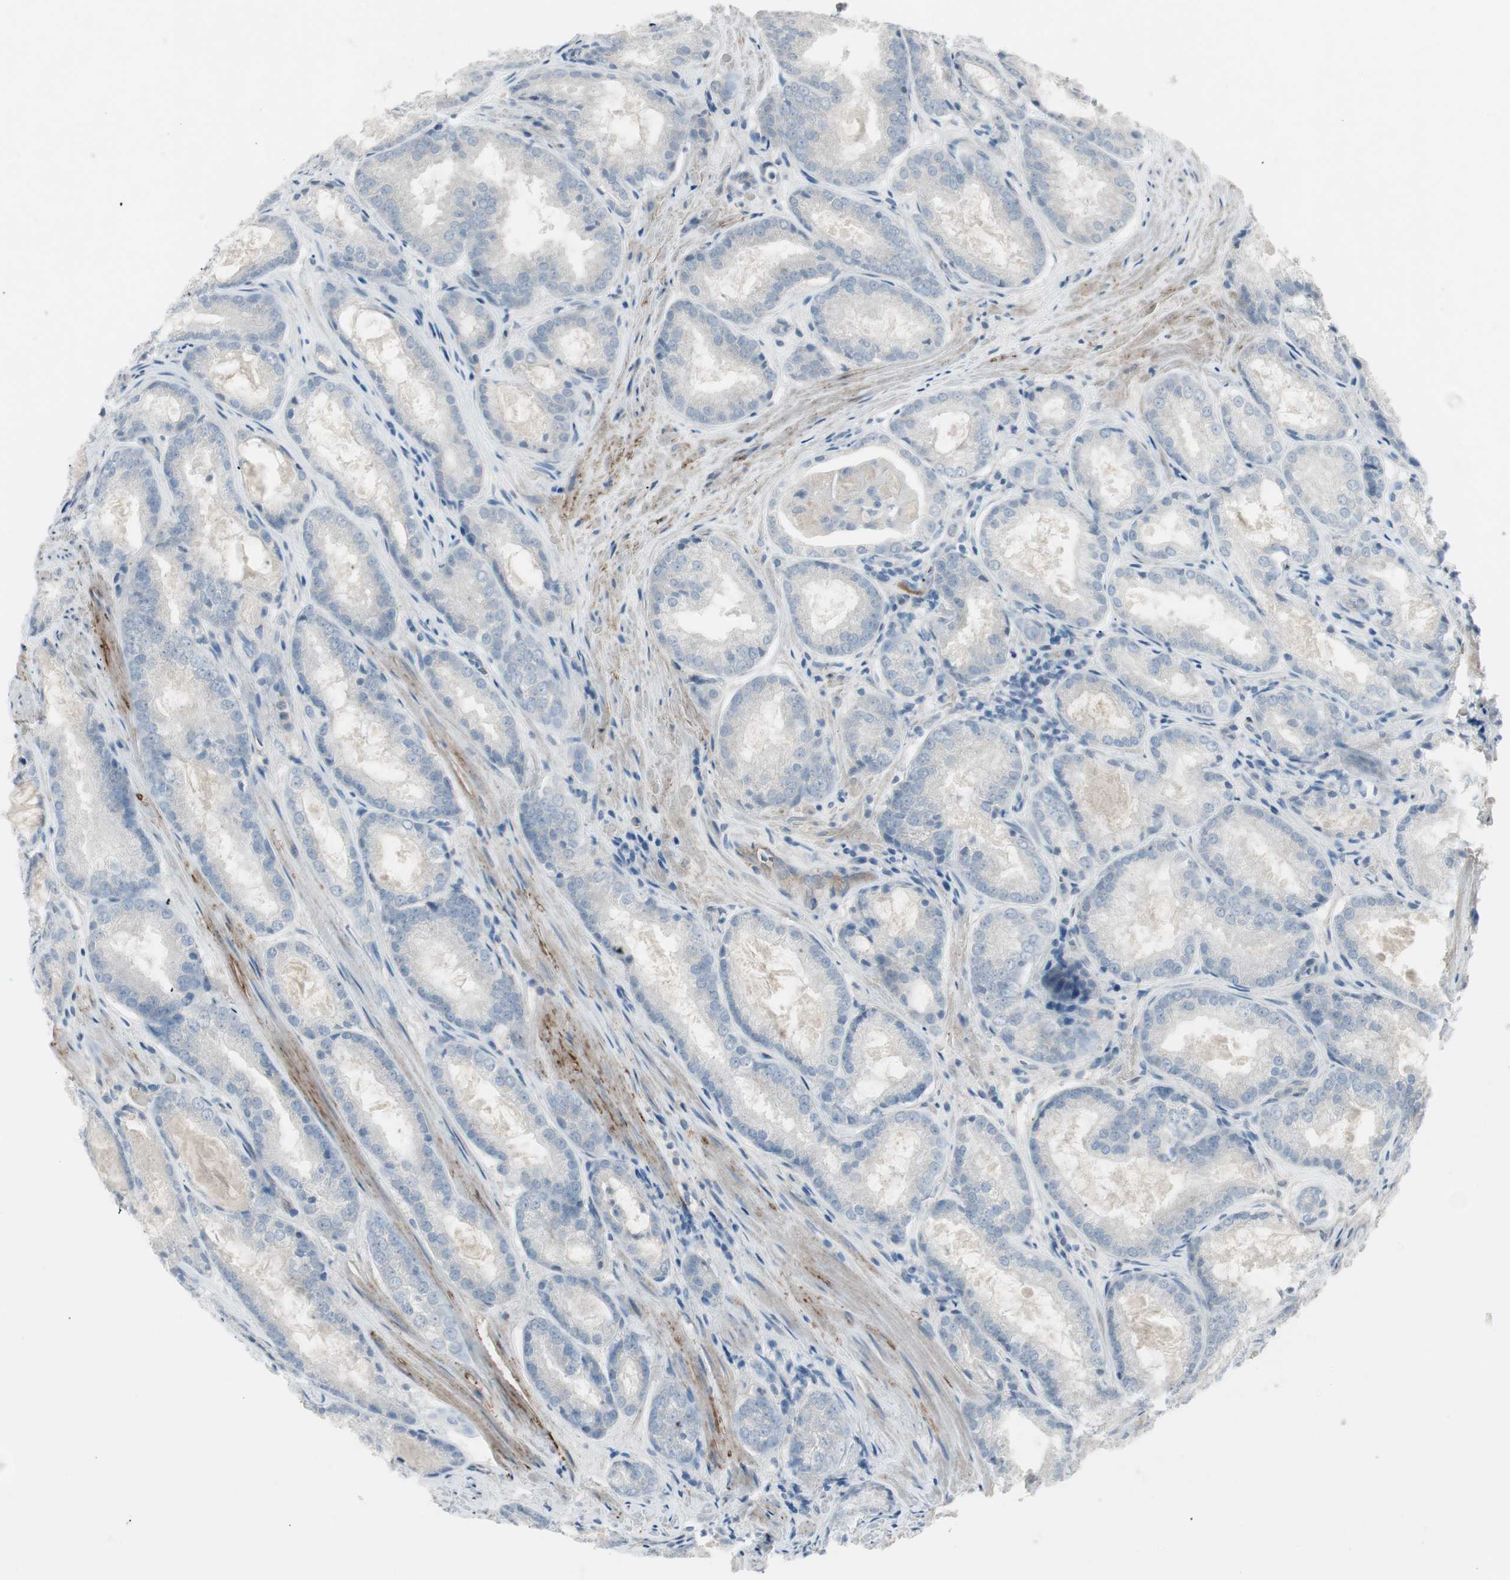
{"staining": {"intensity": "negative", "quantity": "none", "location": "none"}, "tissue": "prostate cancer", "cell_type": "Tumor cells", "image_type": "cancer", "snomed": [{"axis": "morphology", "description": "Adenocarcinoma, Low grade"}, {"axis": "topography", "description": "Prostate"}], "caption": "Immunohistochemistry (IHC) image of human prostate cancer (adenocarcinoma (low-grade)) stained for a protein (brown), which exhibits no staining in tumor cells. The staining was performed using DAB to visualize the protein expression in brown, while the nuclei were stained in blue with hematoxylin (Magnification: 20x).", "gene": "CACNA2D1", "patient": {"sex": "male", "age": 64}}